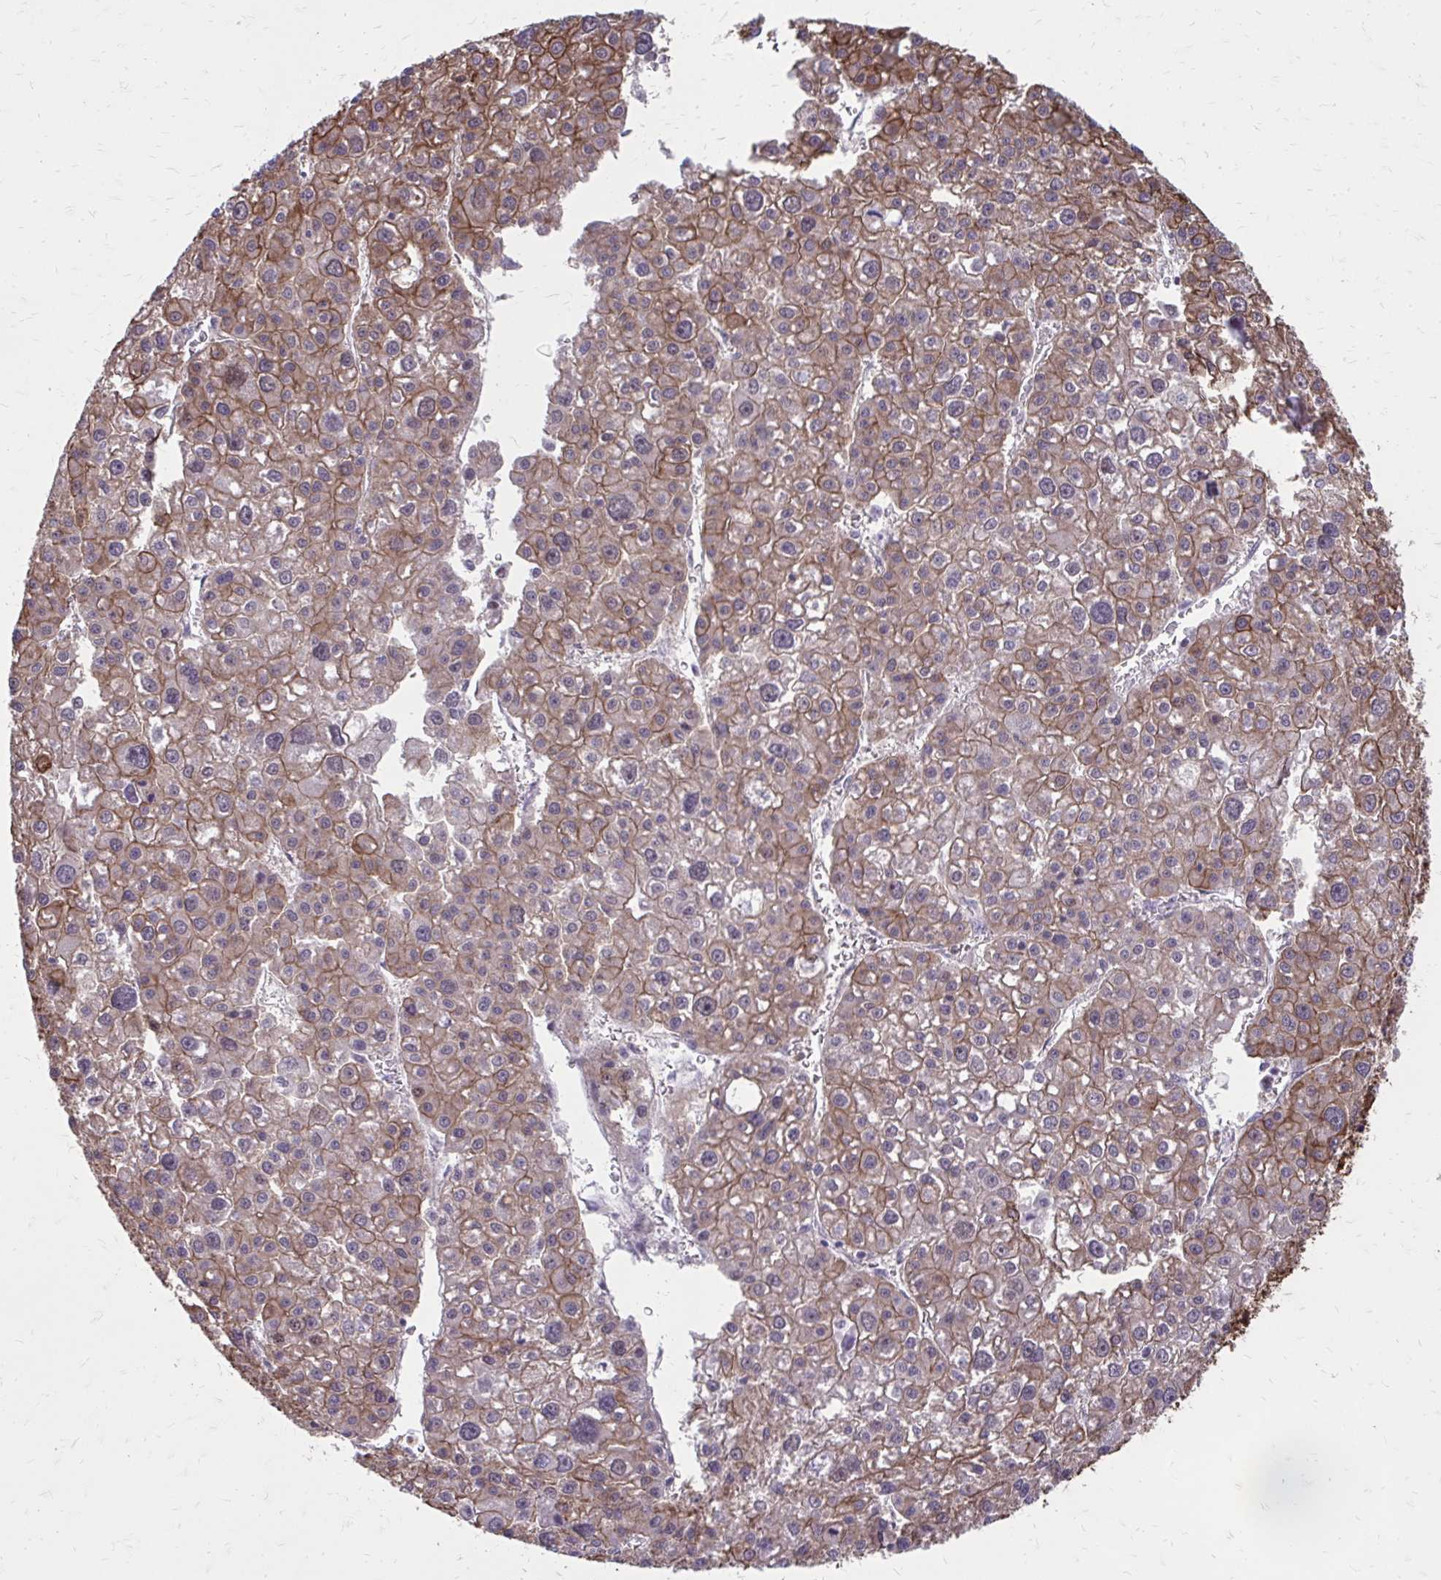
{"staining": {"intensity": "moderate", "quantity": ">75%", "location": "cytoplasmic/membranous,nuclear"}, "tissue": "liver cancer", "cell_type": "Tumor cells", "image_type": "cancer", "snomed": [{"axis": "morphology", "description": "Carcinoma, Hepatocellular, NOS"}, {"axis": "topography", "description": "Liver"}], "caption": "Immunohistochemistry (IHC) staining of liver hepatocellular carcinoma, which displays medium levels of moderate cytoplasmic/membranous and nuclear staining in about >75% of tumor cells indicating moderate cytoplasmic/membranous and nuclear protein positivity. The staining was performed using DAB (brown) for protein detection and nuclei were counterstained in hematoxylin (blue).", "gene": "ANKRD30B", "patient": {"sex": "male", "age": 73}}